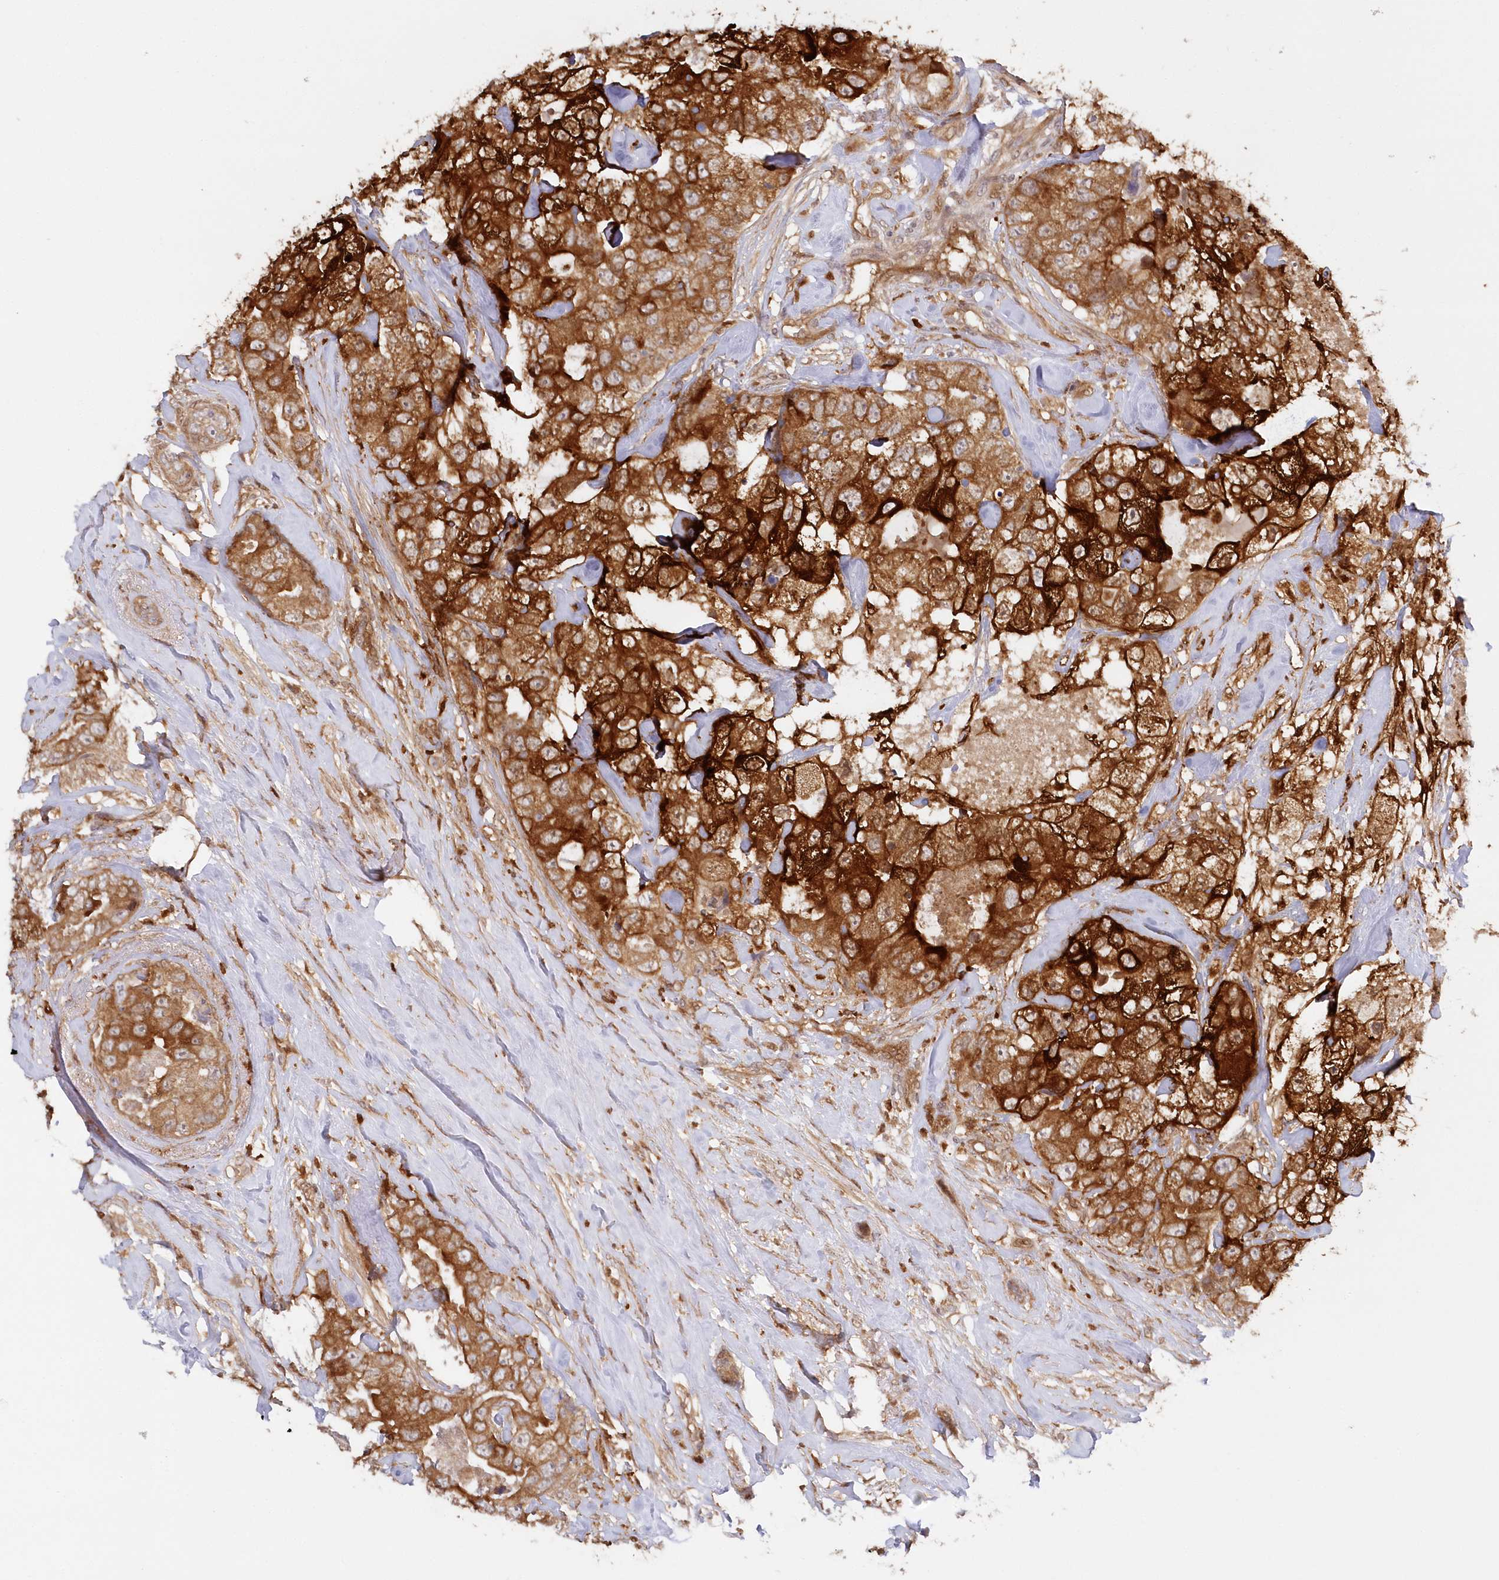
{"staining": {"intensity": "strong", "quantity": ">75%", "location": "cytoplasmic/membranous"}, "tissue": "breast cancer", "cell_type": "Tumor cells", "image_type": "cancer", "snomed": [{"axis": "morphology", "description": "Duct carcinoma"}, {"axis": "topography", "description": "Breast"}], "caption": "A photomicrograph of infiltrating ductal carcinoma (breast) stained for a protein reveals strong cytoplasmic/membranous brown staining in tumor cells.", "gene": "GBE1", "patient": {"sex": "female", "age": 62}}